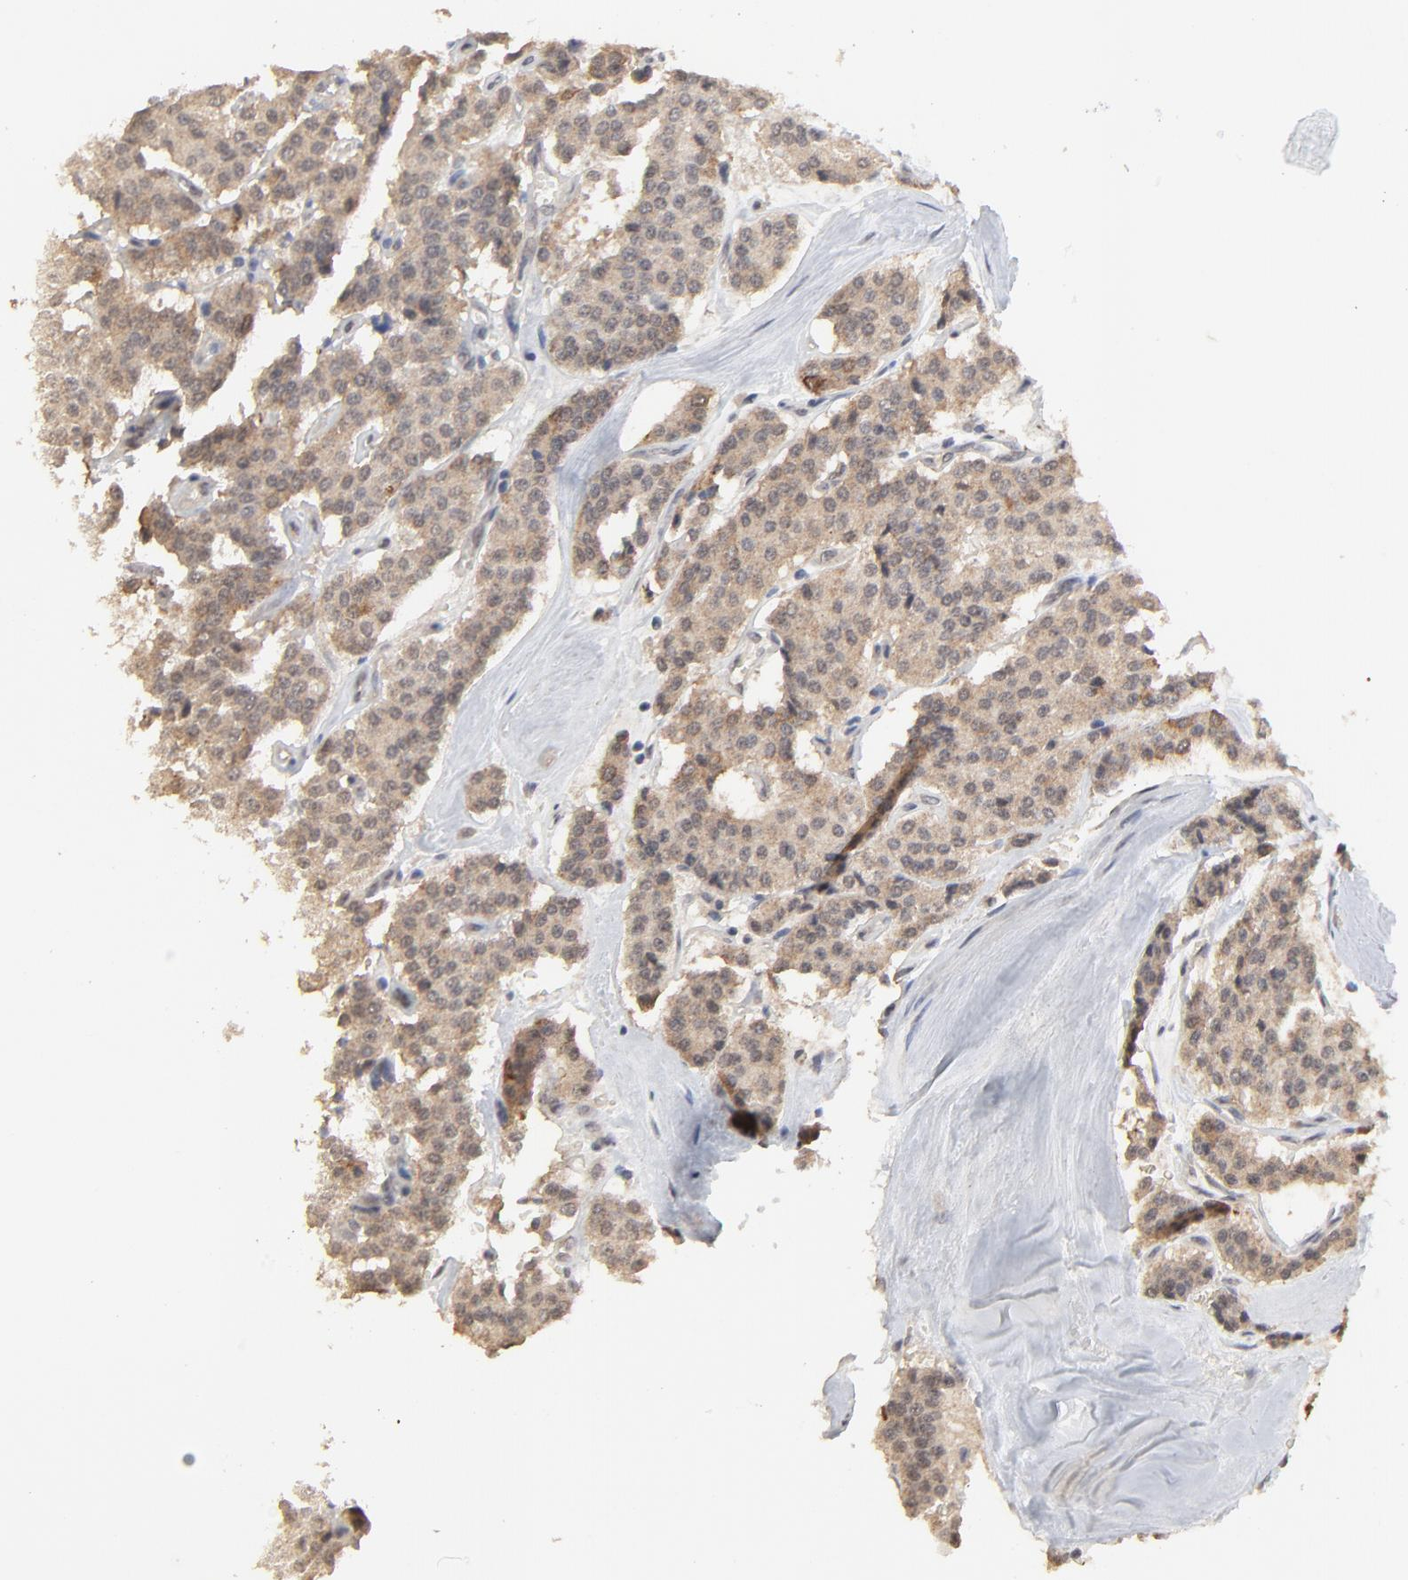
{"staining": {"intensity": "moderate", "quantity": ">75%", "location": "cytoplasmic/membranous"}, "tissue": "carcinoid", "cell_type": "Tumor cells", "image_type": "cancer", "snomed": [{"axis": "morphology", "description": "Carcinoid, malignant, NOS"}, {"axis": "topography", "description": "Bronchus"}], "caption": "This micrograph displays IHC staining of human carcinoid, with medium moderate cytoplasmic/membranous staining in approximately >75% of tumor cells.", "gene": "FAM199X", "patient": {"sex": "male", "age": 55}}